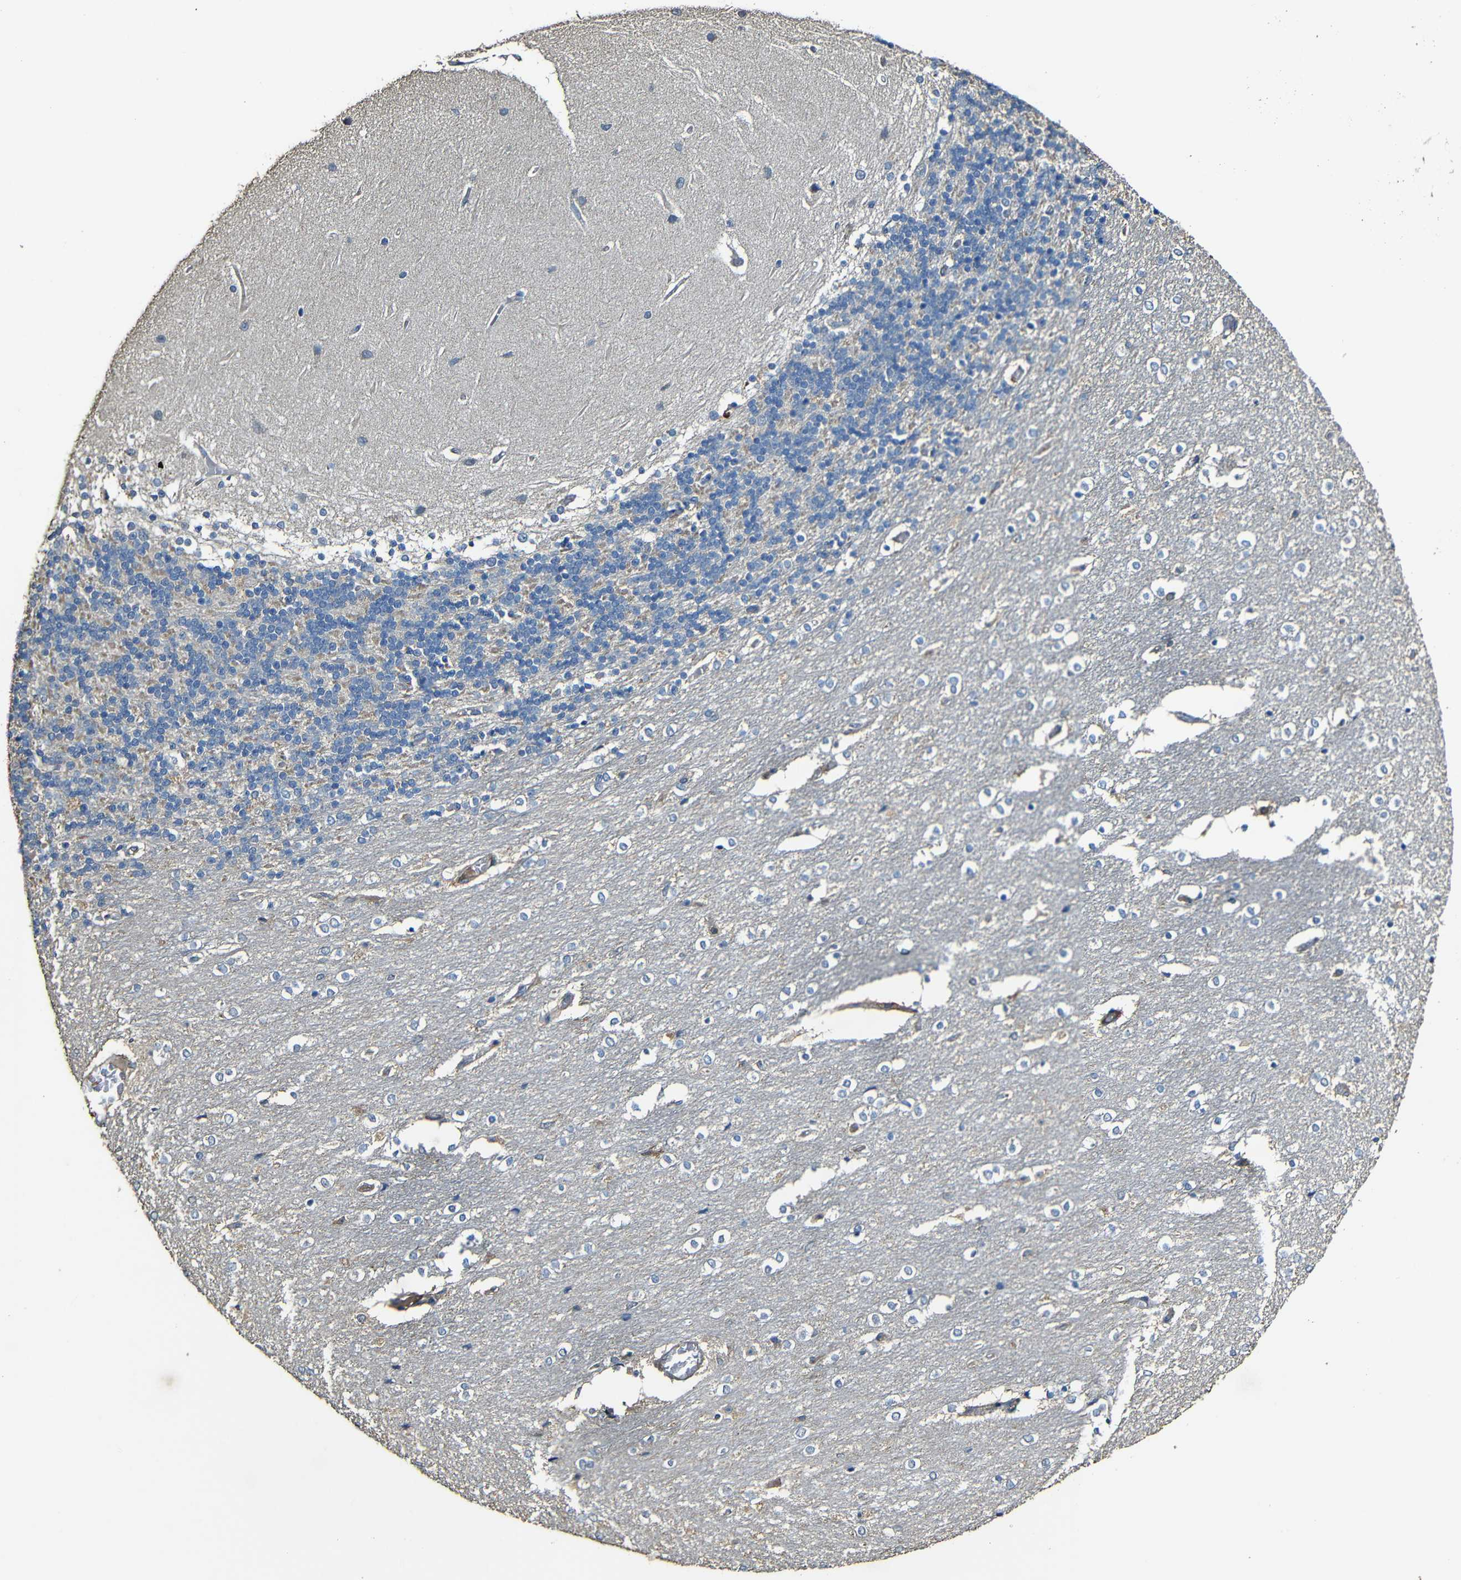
{"staining": {"intensity": "moderate", "quantity": "<25%", "location": "cytoplasmic/membranous"}, "tissue": "cerebellum", "cell_type": "Cells in granular layer", "image_type": "normal", "snomed": [{"axis": "morphology", "description": "Normal tissue, NOS"}, {"axis": "topography", "description": "Cerebellum"}], "caption": "Moderate cytoplasmic/membranous expression is present in about <25% of cells in granular layer in normal cerebellum. (IHC, brightfield microscopy, high magnification).", "gene": "CASP8", "patient": {"sex": "female", "age": 54}}